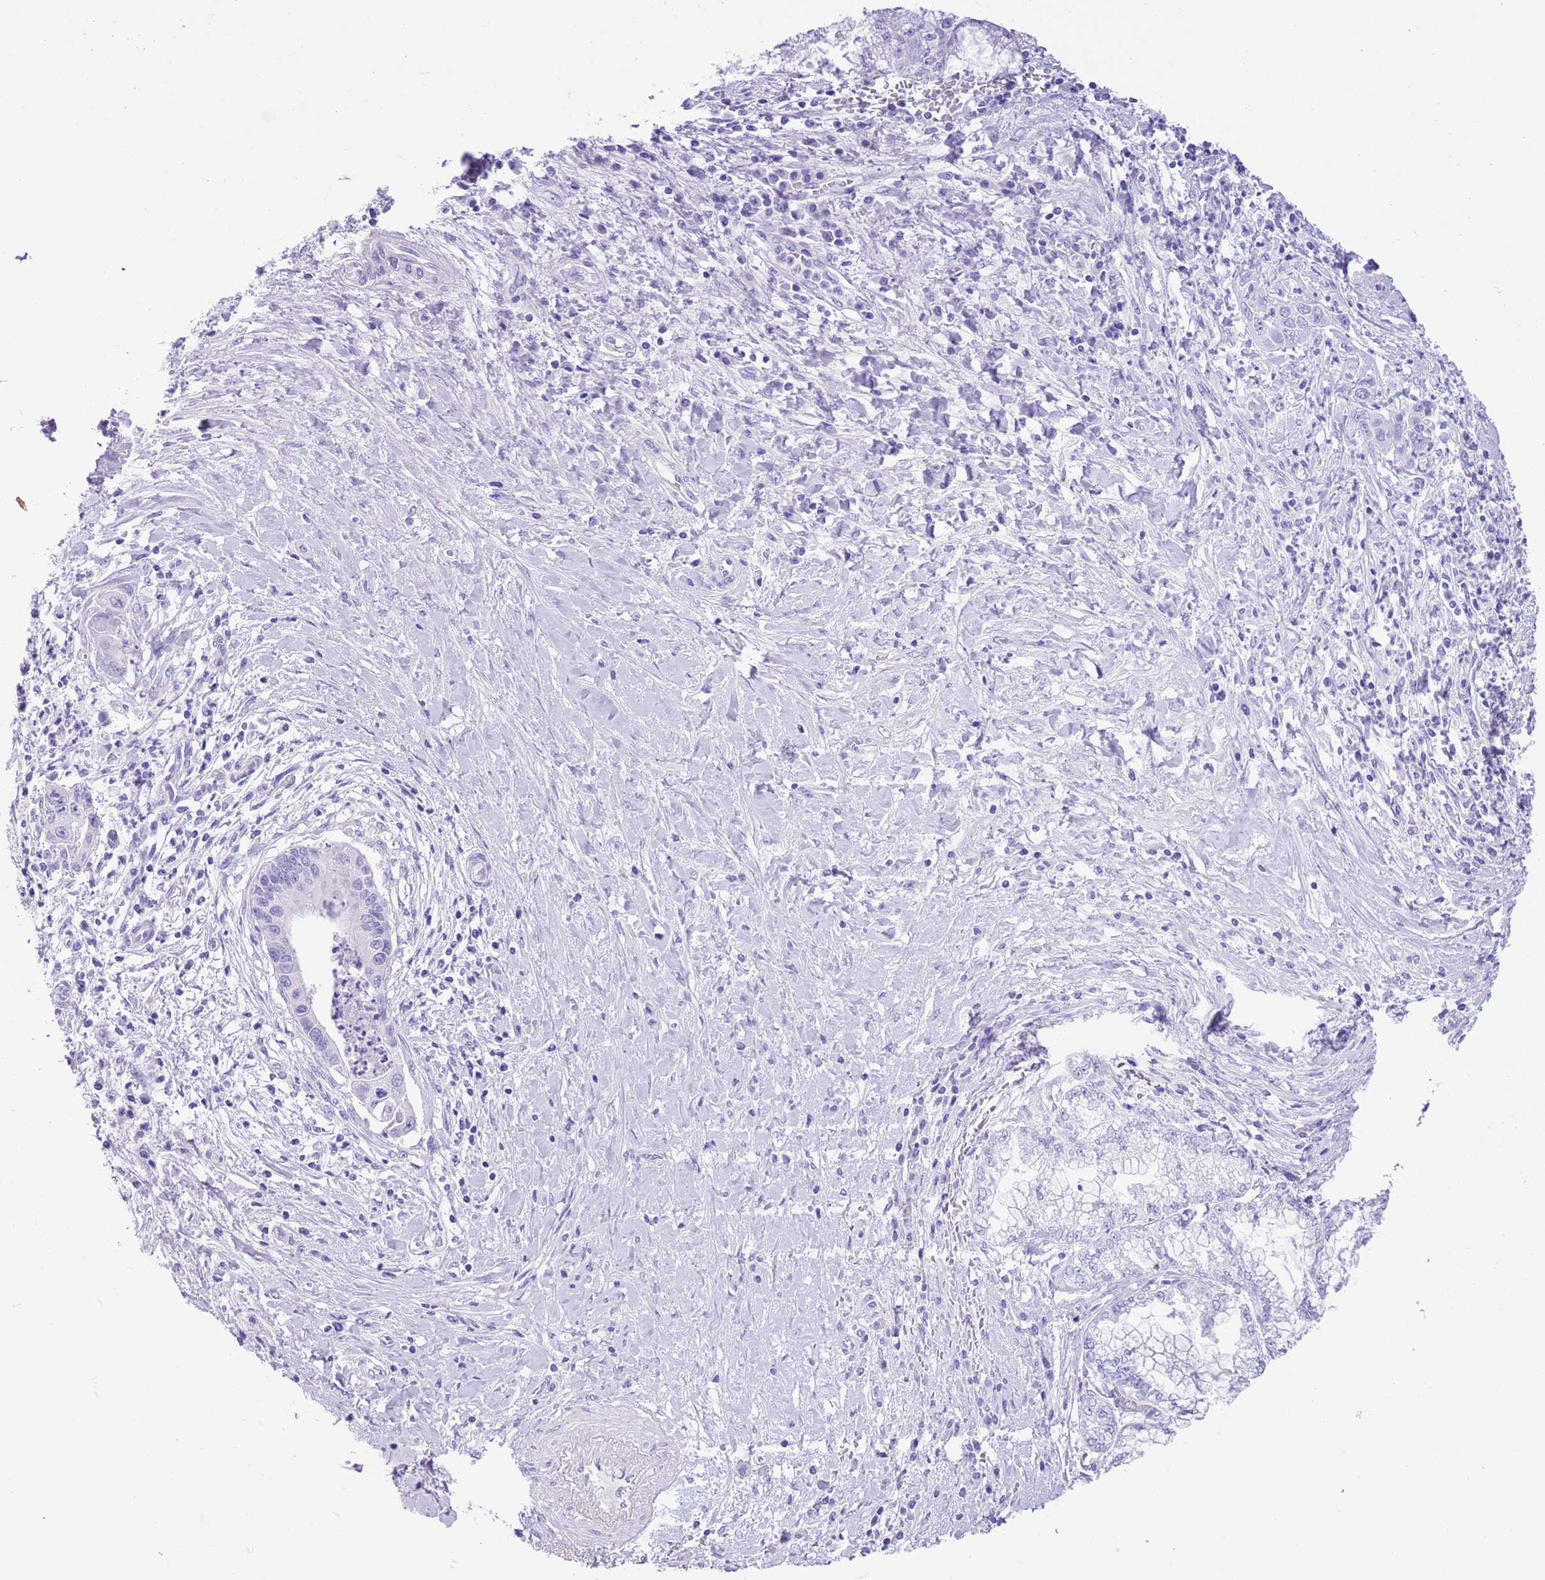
{"staining": {"intensity": "negative", "quantity": "none", "location": "none"}, "tissue": "pancreatic cancer", "cell_type": "Tumor cells", "image_type": "cancer", "snomed": [{"axis": "morphology", "description": "Adenocarcinoma, NOS"}, {"axis": "topography", "description": "Pancreas"}], "caption": "A high-resolution photomicrograph shows IHC staining of pancreatic adenocarcinoma, which demonstrates no significant staining in tumor cells.", "gene": "TBC1D10B", "patient": {"sex": "male", "age": 73}}